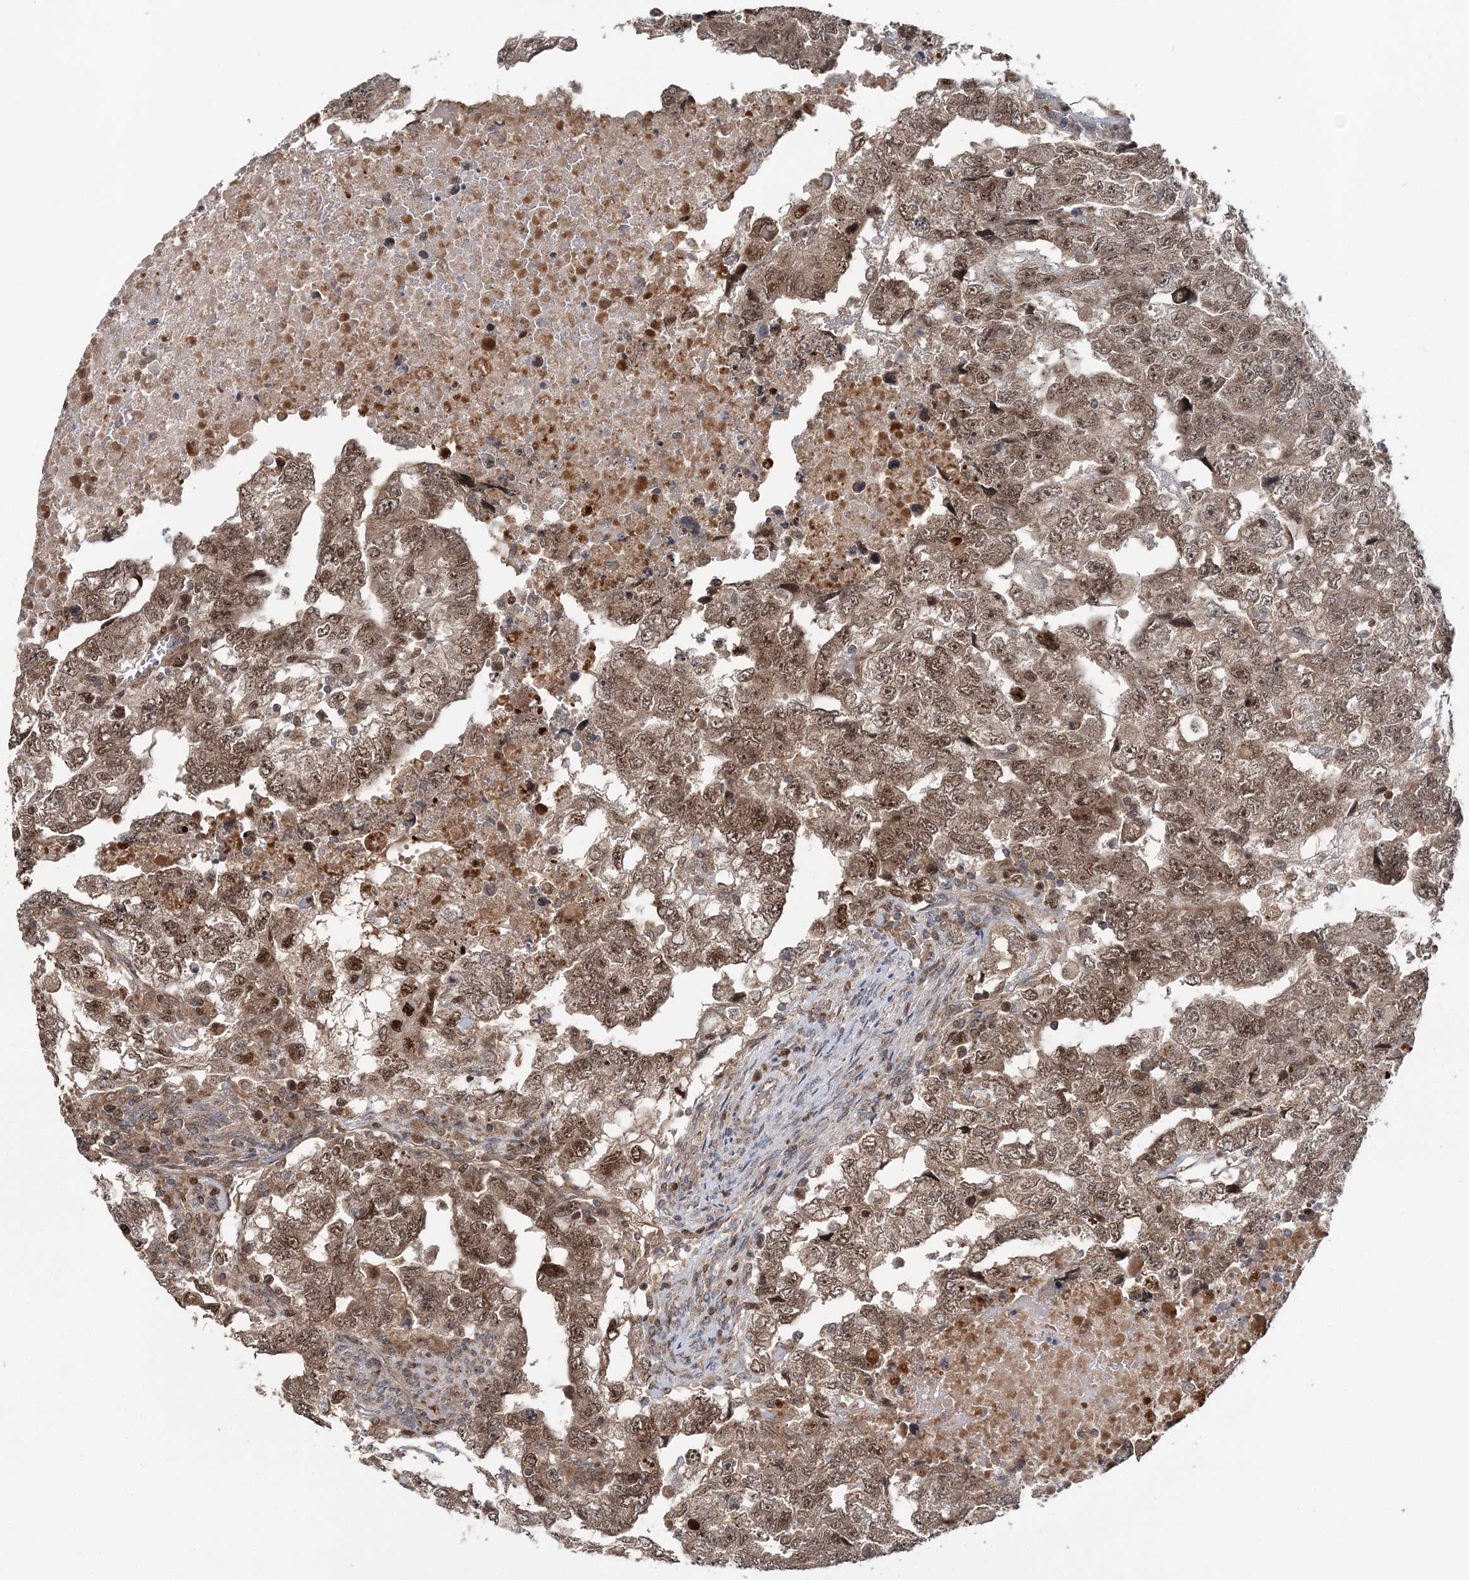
{"staining": {"intensity": "moderate", "quantity": ">75%", "location": "nuclear"}, "tissue": "testis cancer", "cell_type": "Tumor cells", "image_type": "cancer", "snomed": [{"axis": "morphology", "description": "Carcinoma, Embryonal, NOS"}, {"axis": "topography", "description": "Testis"}], "caption": "Approximately >75% of tumor cells in embryonal carcinoma (testis) demonstrate moderate nuclear protein expression as visualized by brown immunohistochemical staining.", "gene": "KIF4A", "patient": {"sex": "male", "age": 36}}